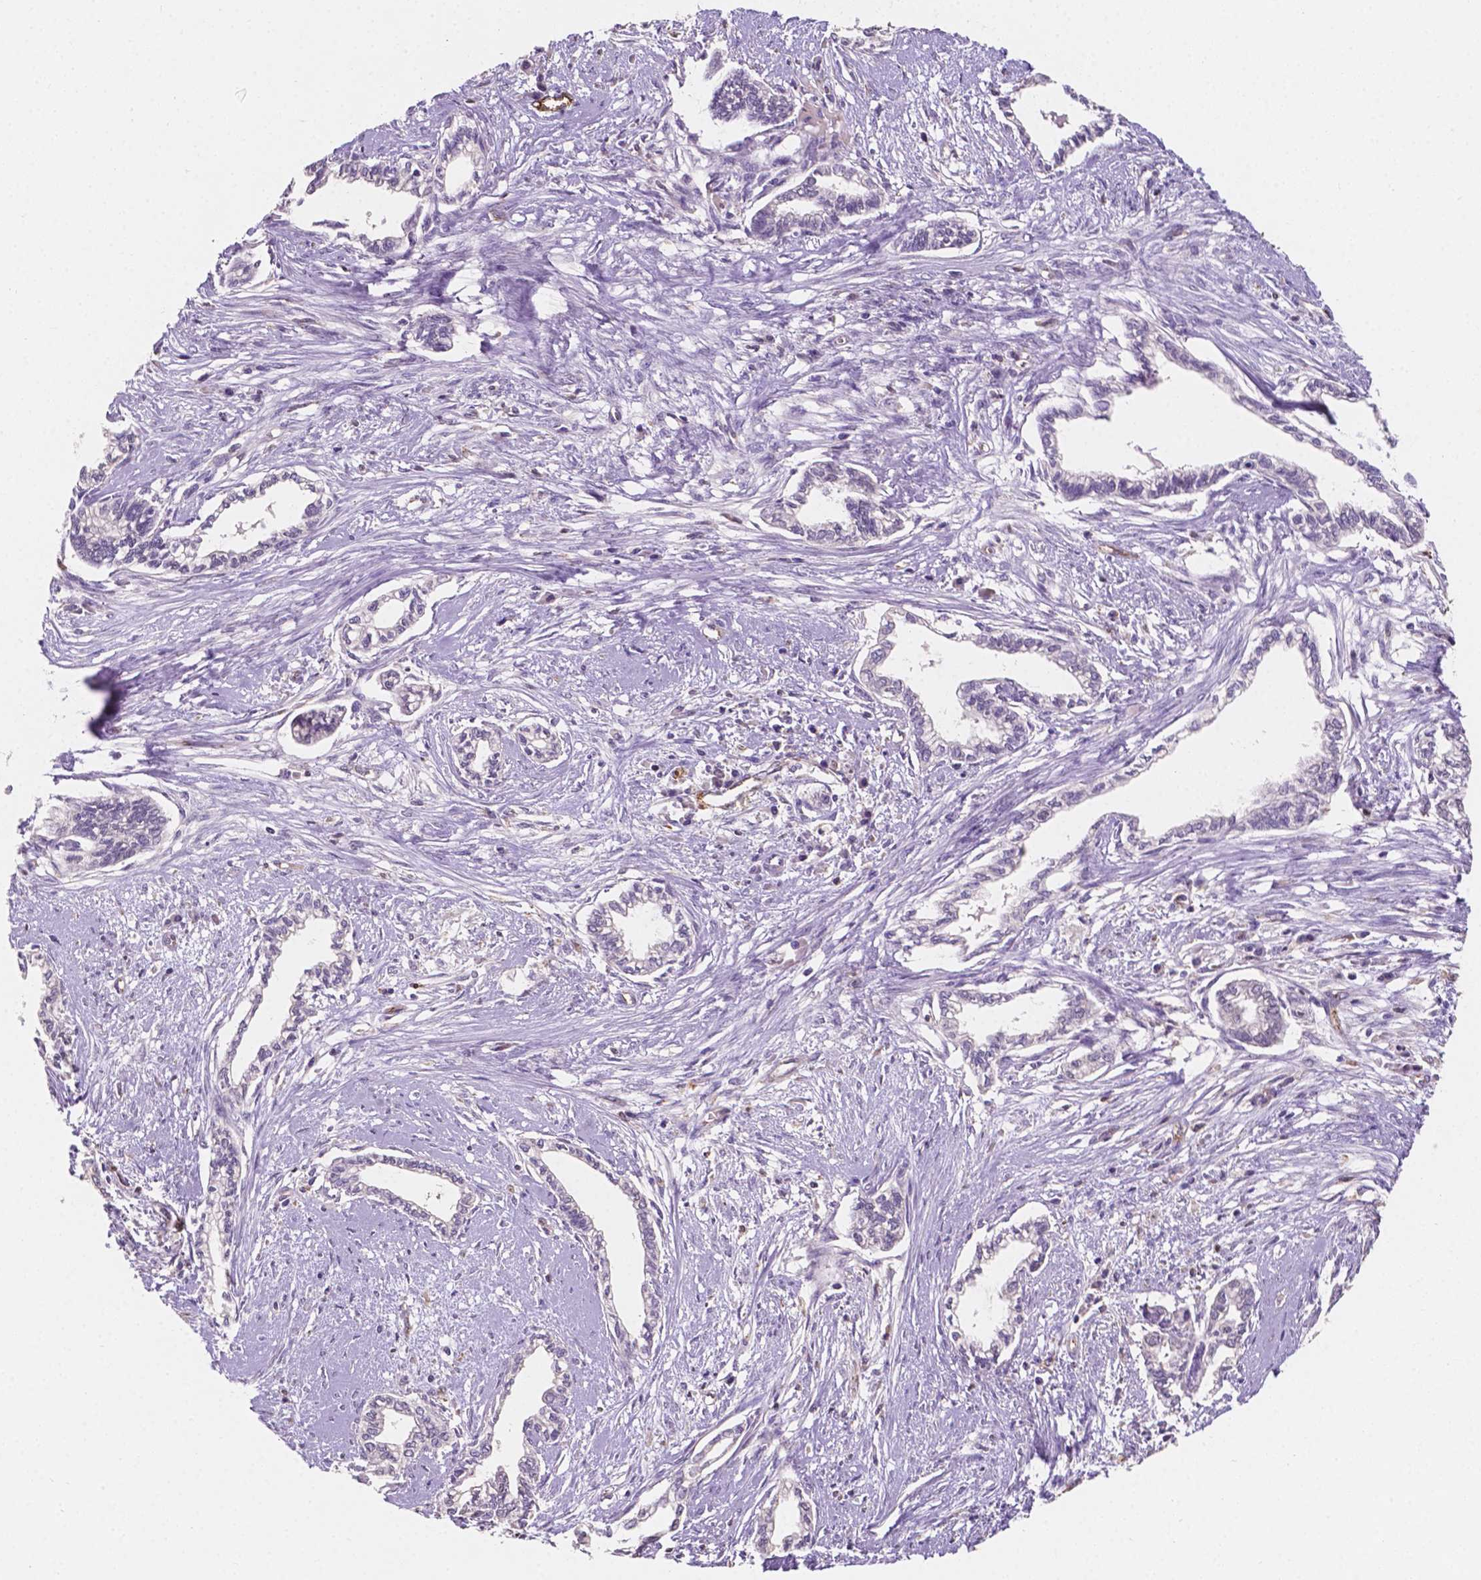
{"staining": {"intensity": "negative", "quantity": "none", "location": "none"}, "tissue": "cervical cancer", "cell_type": "Tumor cells", "image_type": "cancer", "snomed": [{"axis": "morphology", "description": "Adenocarcinoma, NOS"}, {"axis": "topography", "description": "Cervix"}], "caption": "Immunohistochemistry micrograph of cervical cancer stained for a protein (brown), which demonstrates no staining in tumor cells.", "gene": "SLC22A4", "patient": {"sex": "female", "age": 62}}